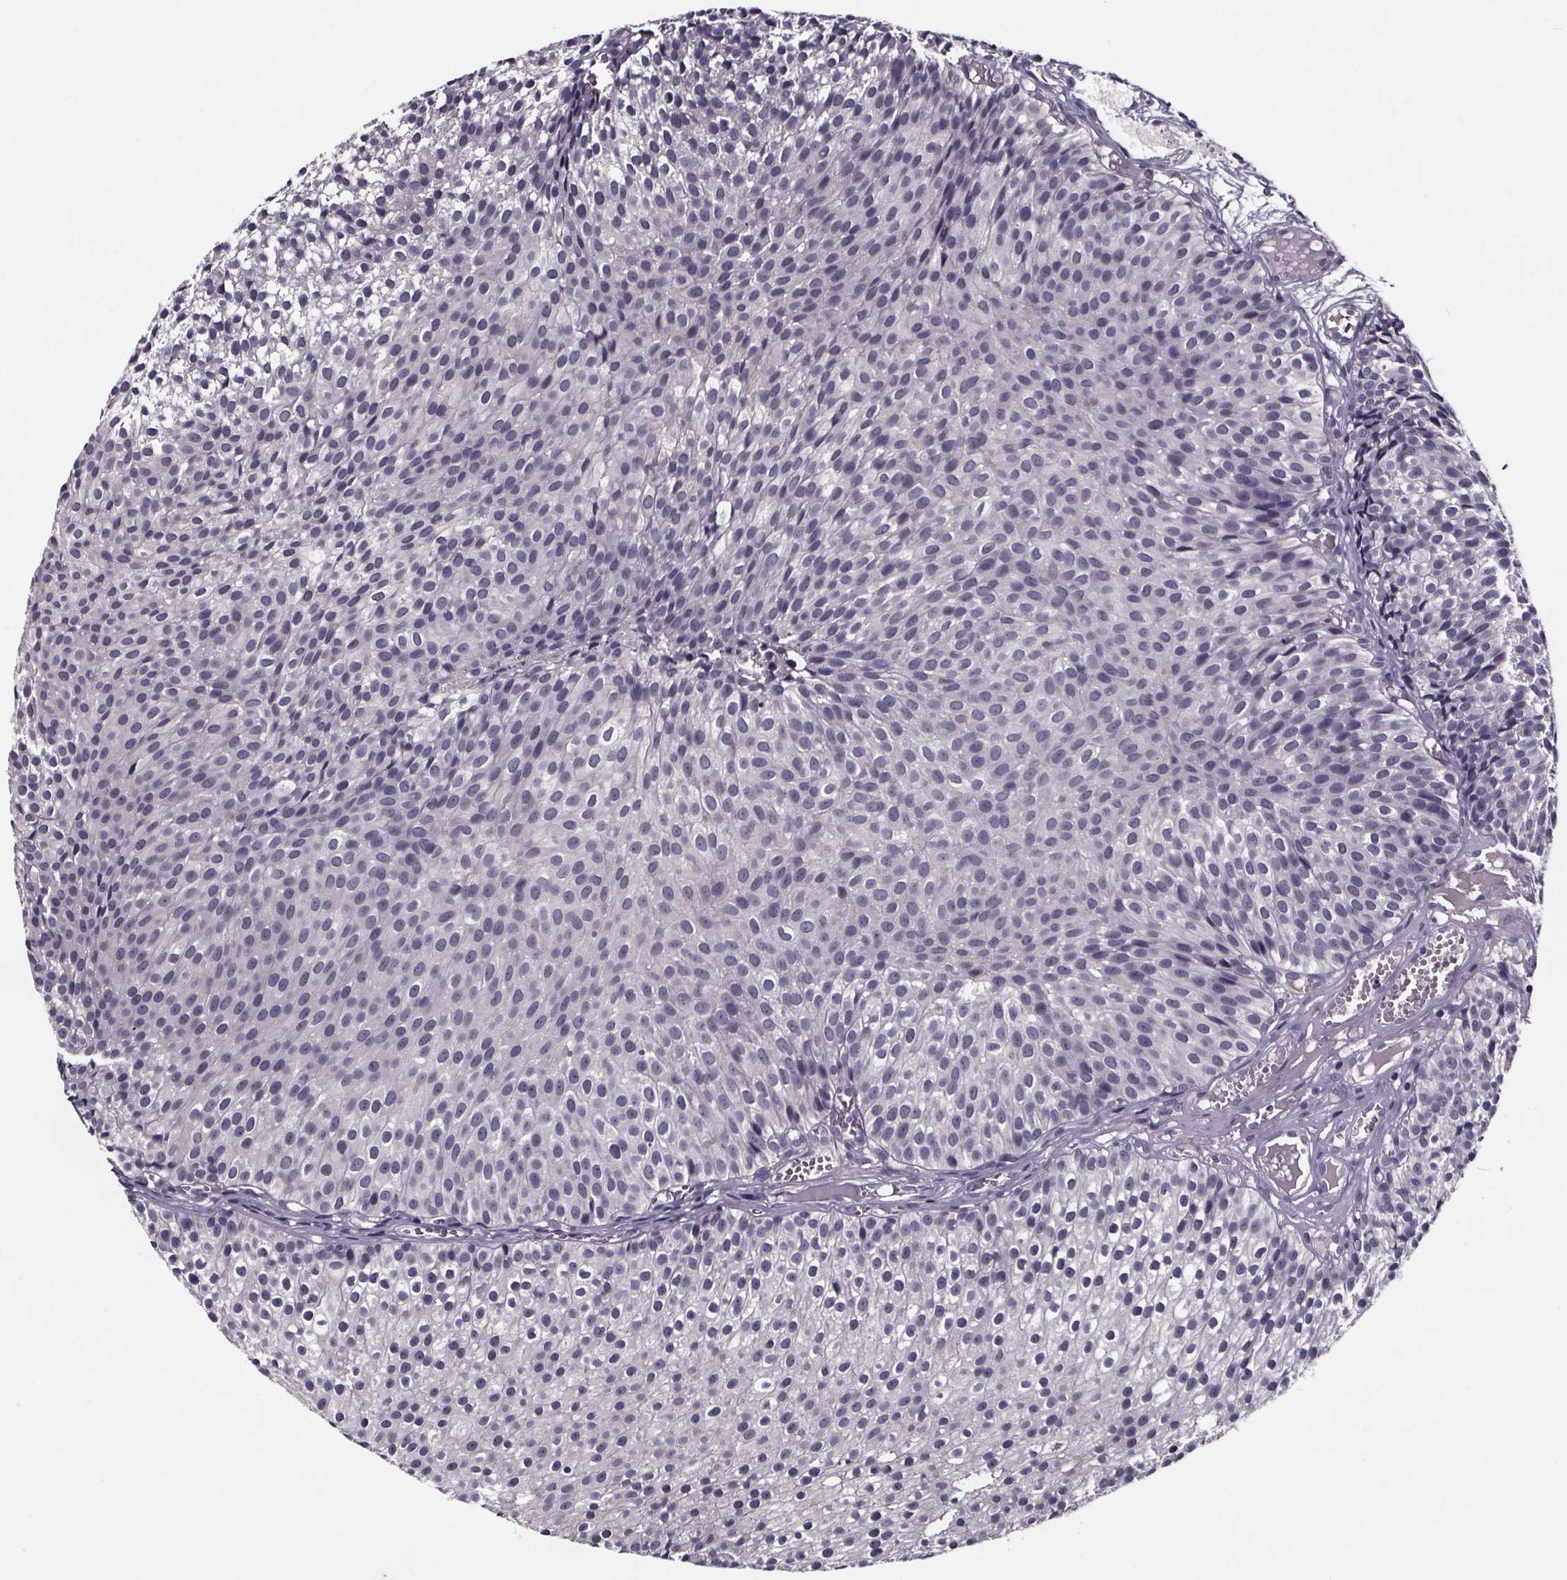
{"staining": {"intensity": "negative", "quantity": "none", "location": "none"}, "tissue": "urothelial cancer", "cell_type": "Tumor cells", "image_type": "cancer", "snomed": [{"axis": "morphology", "description": "Urothelial carcinoma, Low grade"}, {"axis": "topography", "description": "Urinary bladder"}], "caption": "The image shows no staining of tumor cells in urothelial carcinoma (low-grade).", "gene": "NPHP4", "patient": {"sex": "male", "age": 63}}